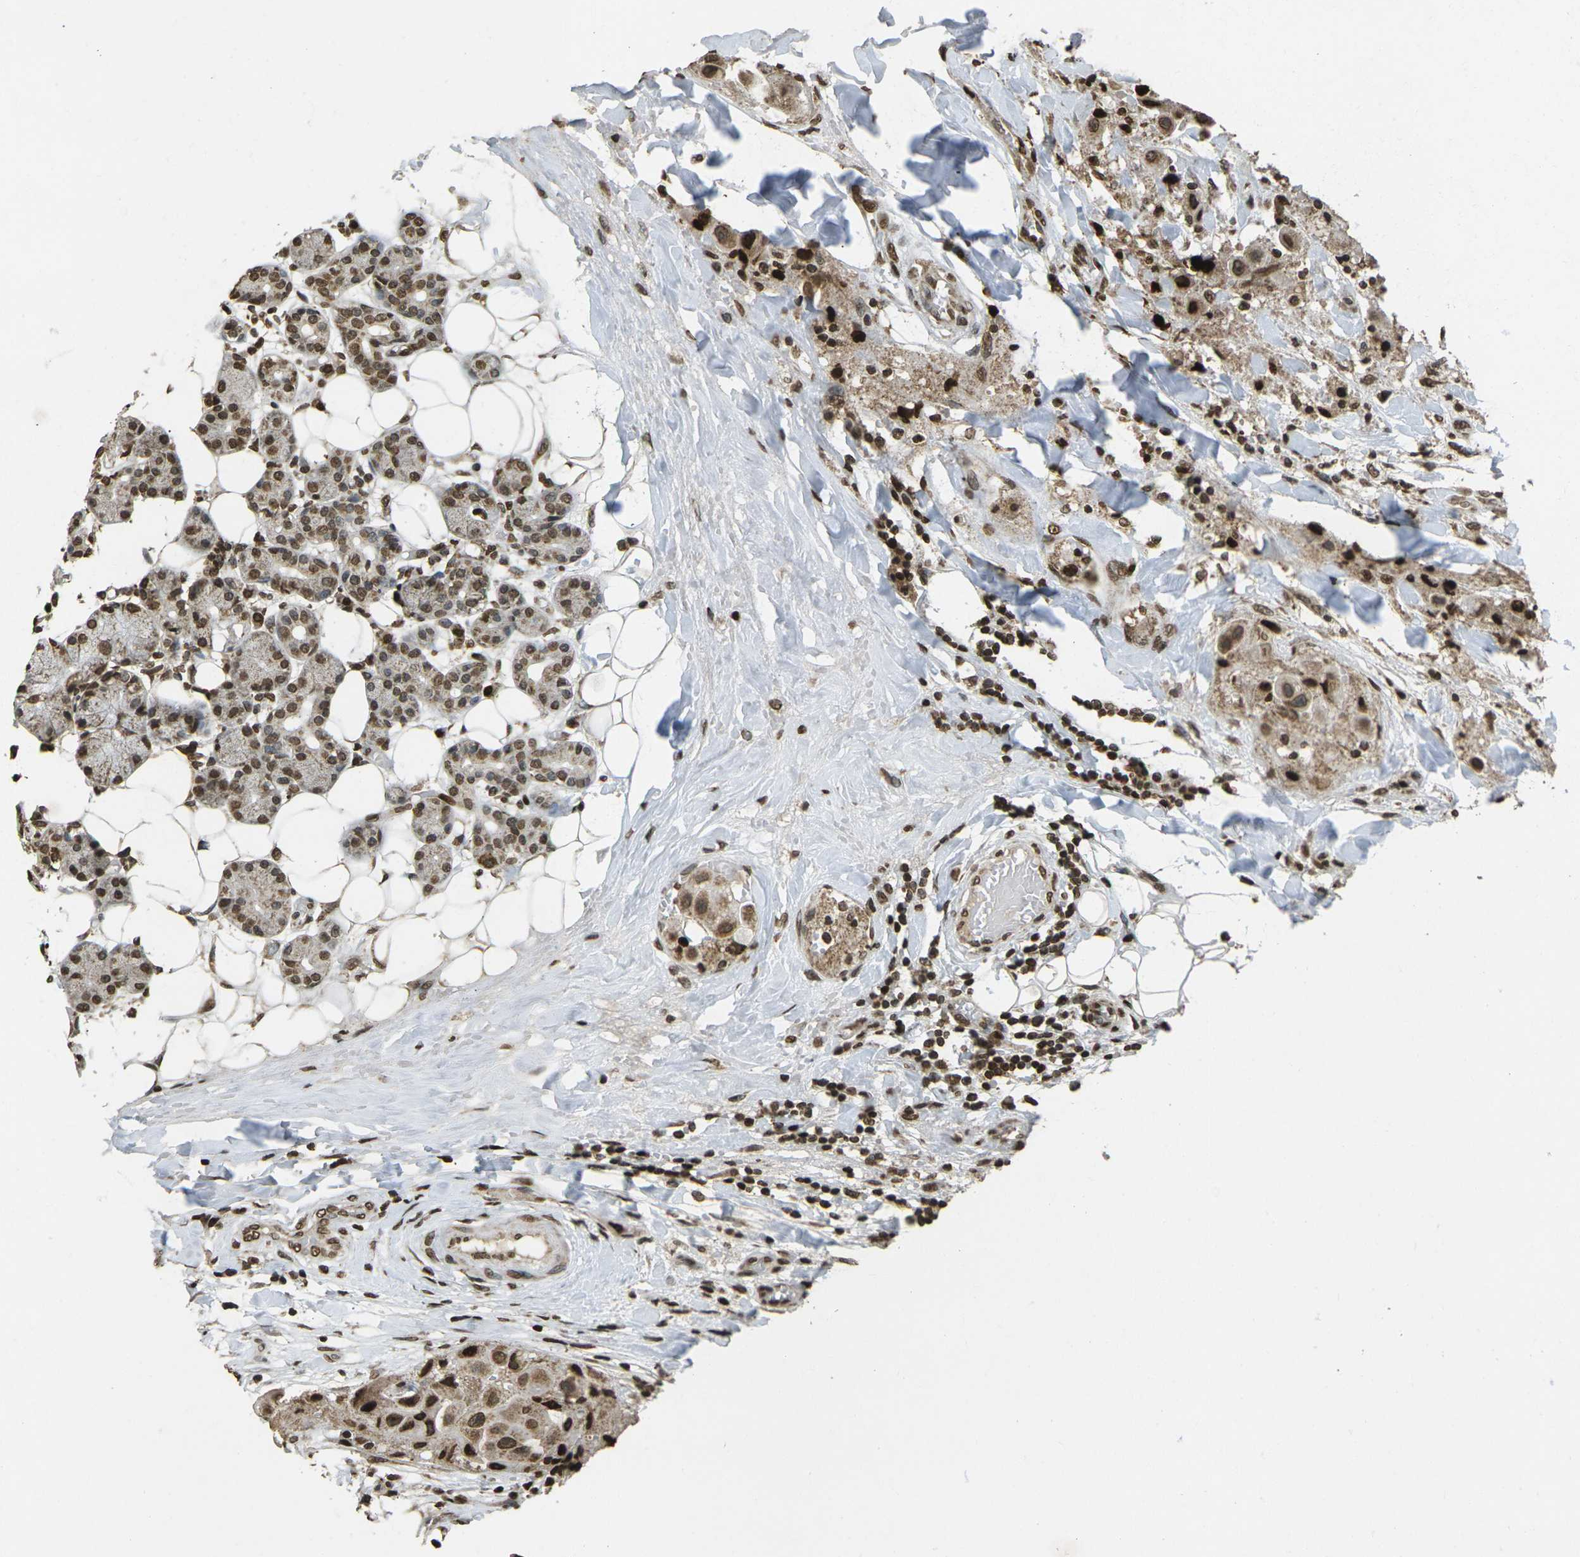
{"staining": {"intensity": "strong", "quantity": ">75%", "location": "cytoplasmic/membranous,nuclear"}, "tissue": "head and neck cancer", "cell_type": "Tumor cells", "image_type": "cancer", "snomed": [{"axis": "morphology", "description": "Normal tissue, NOS"}, {"axis": "morphology", "description": "Adenocarcinoma, NOS"}, {"axis": "topography", "description": "Salivary gland"}, {"axis": "topography", "description": "Head-Neck"}], "caption": "Immunohistochemical staining of human head and neck cancer (adenocarcinoma) exhibits high levels of strong cytoplasmic/membranous and nuclear expression in about >75% of tumor cells.", "gene": "NEUROG2", "patient": {"sex": "male", "age": 80}}